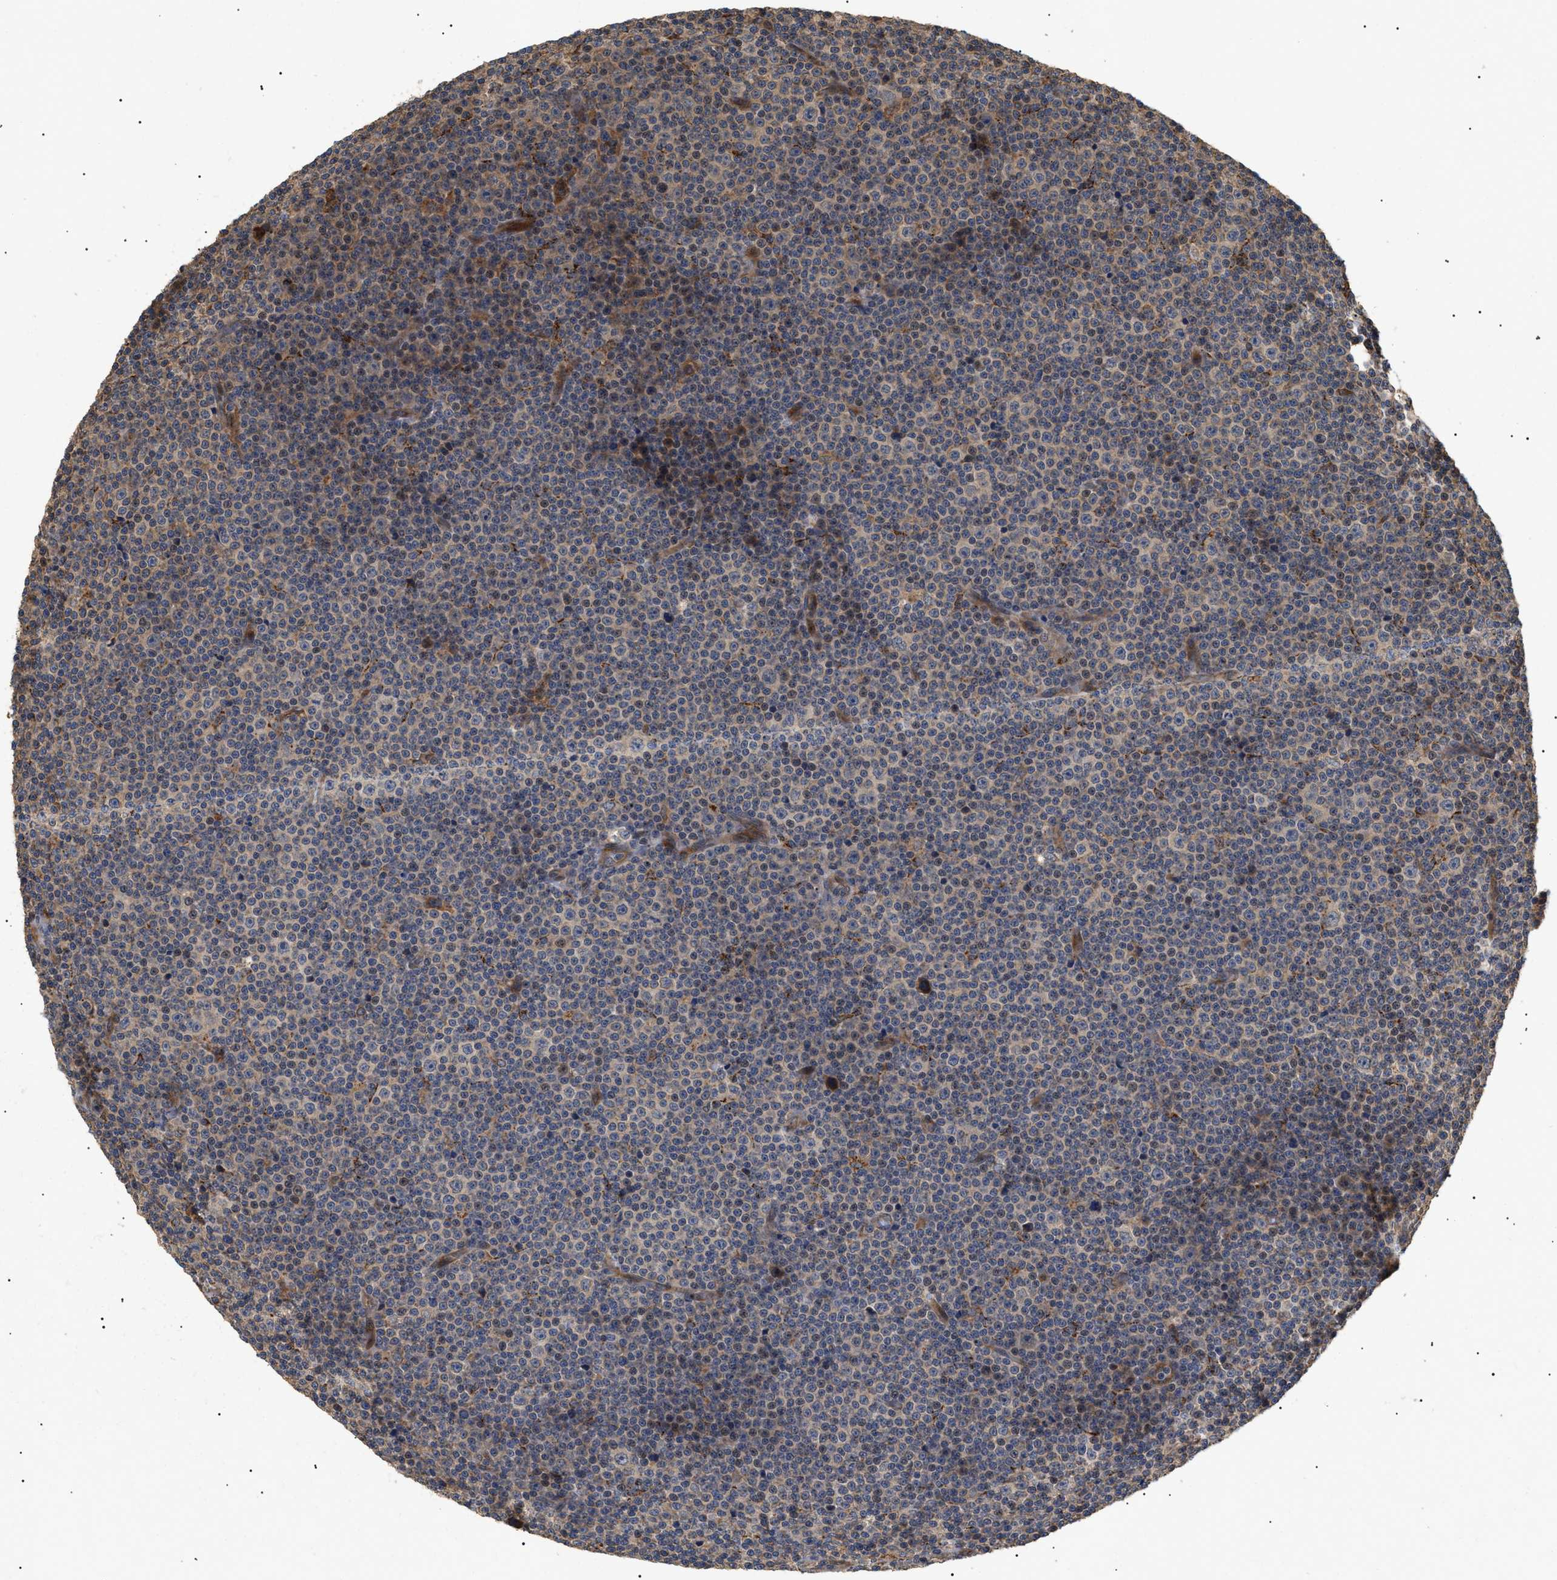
{"staining": {"intensity": "weak", "quantity": "25%-75%", "location": "cytoplasmic/membranous,nuclear"}, "tissue": "lymphoma", "cell_type": "Tumor cells", "image_type": "cancer", "snomed": [{"axis": "morphology", "description": "Malignant lymphoma, non-Hodgkin's type, Low grade"}, {"axis": "topography", "description": "Lymph node"}], "caption": "Immunohistochemistry image of human low-grade malignant lymphoma, non-Hodgkin's type stained for a protein (brown), which reveals low levels of weak cytoplasmic/membranous and nuclear staining in about 25%-75% of tumor cells.", "gene": "ASTL", "patient": {"sex": "female", "age": 67}}